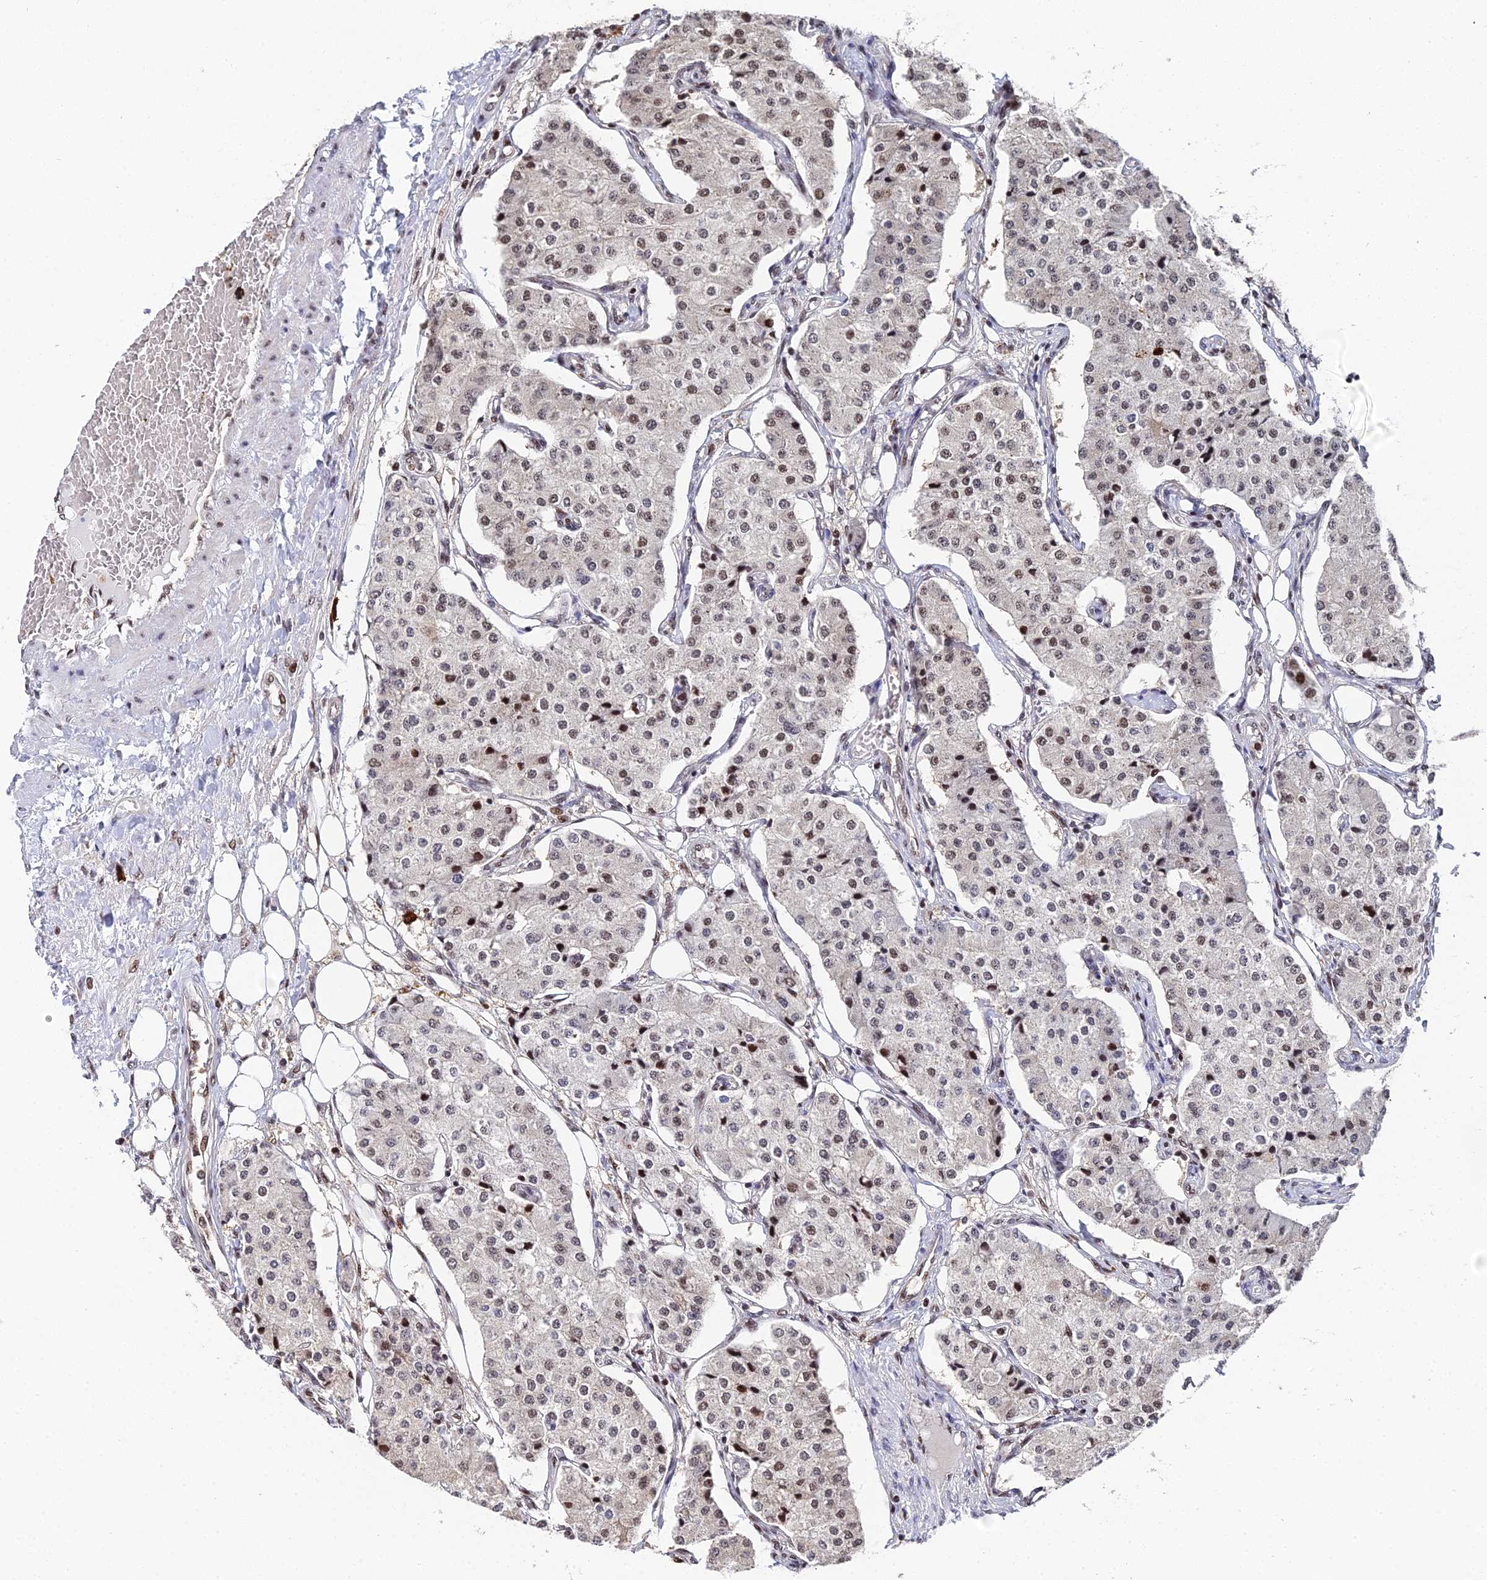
{"staining": {"intensity": "weak", "quantity": ">75%", "location": "nuclear"}, "tissue": "carcinoid", "cell_type": "Tumor cells", "image_type": "cancer", "snomed": [{"axis": "morphology", "description": "Carcinoid, malignant, NOS"}, {"axis": "topography", "description": "Colon"}], "caption": "About >75% of tumor cells in human malignant carcinoid reveal weak nuclear protein positivity as visualized by brown immunohistochemical staining.", "gene": "TIFA", "patient": {"sex": "female", "age": 52}}